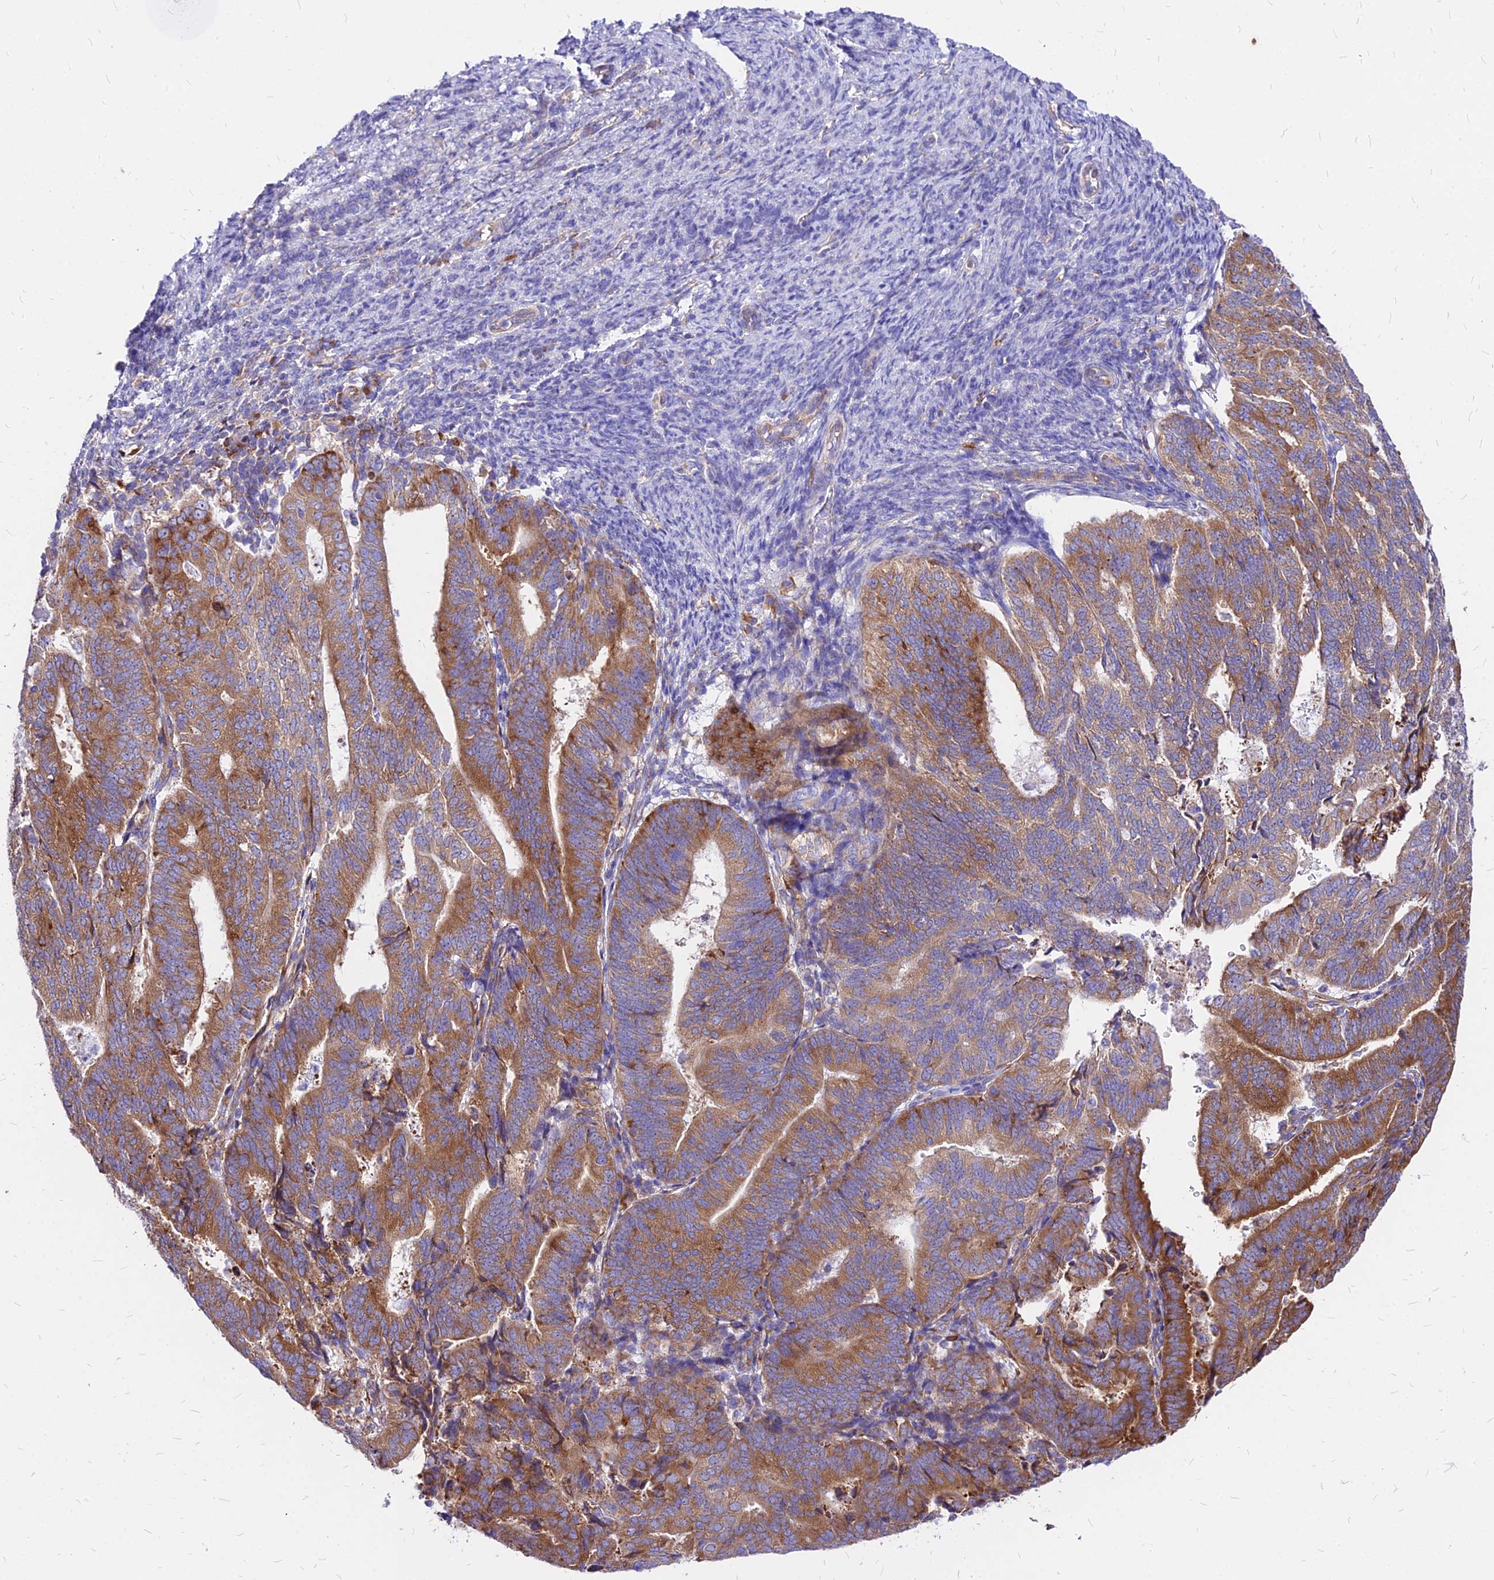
{"staining": {"intensity": "moderate", "quantity": ">75%", "location": "cytoplasmic/membranous"}, "tissue": "endometrial cancer", "cell_type": "Tumor cells", "image_type": "cancer", "snomed": [{"axis": "morphology", "description": "Adenocarcinoma, NOS"}, {"axis": "topography", "description": "Endometrium"}], "caption": "This is a photomicrograph of IHC staining of endometrial cancer (adenocarcinoma), which shows moderate staining in the cytoplasmic/membranous of tumor cells.", "gene": "RPL19", "patient": {"sex": "female", "age": 70}}